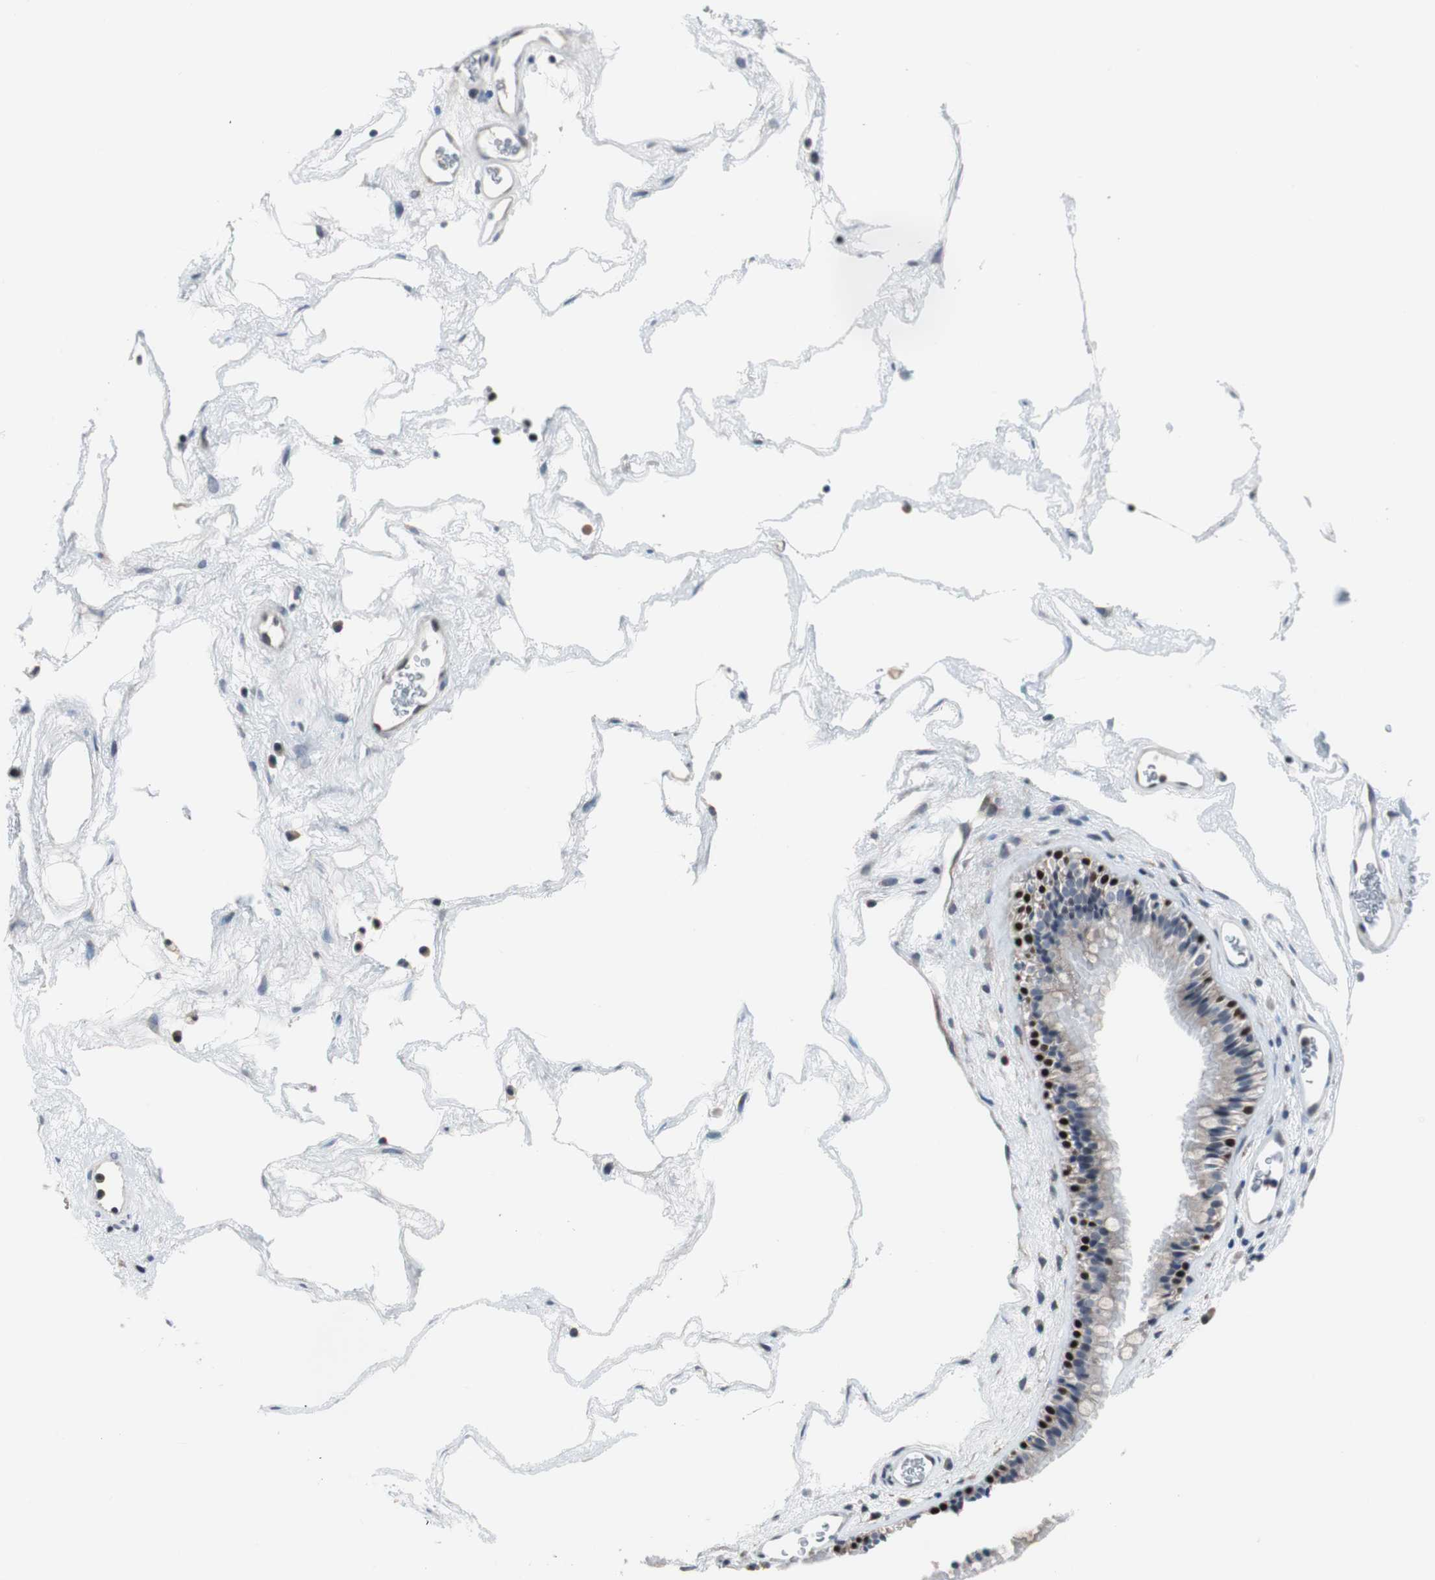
{"staining": {"intensity": "strong", "quantity": "<25%", "location": "nuclear"}, "tissue": "nasopharynx", "cell_type": "Respiratory epithelial cells", "image_type": "normal", "snomed": [{"axis": "morphology", "description": "Normal tissue, NOS"}, {"axis": "morphology", "description": "Inflammation, NOS"}, {"axis": "topography", "description": "Nasopharynx"}], "caption": "Human nasopharynx stained for a protein (brown) displays strong nuclear positive staining in approximately <25% of respiratory epithelial cells.", "gene": "TP63", "patient": {"sex": "male", "age": 48}}